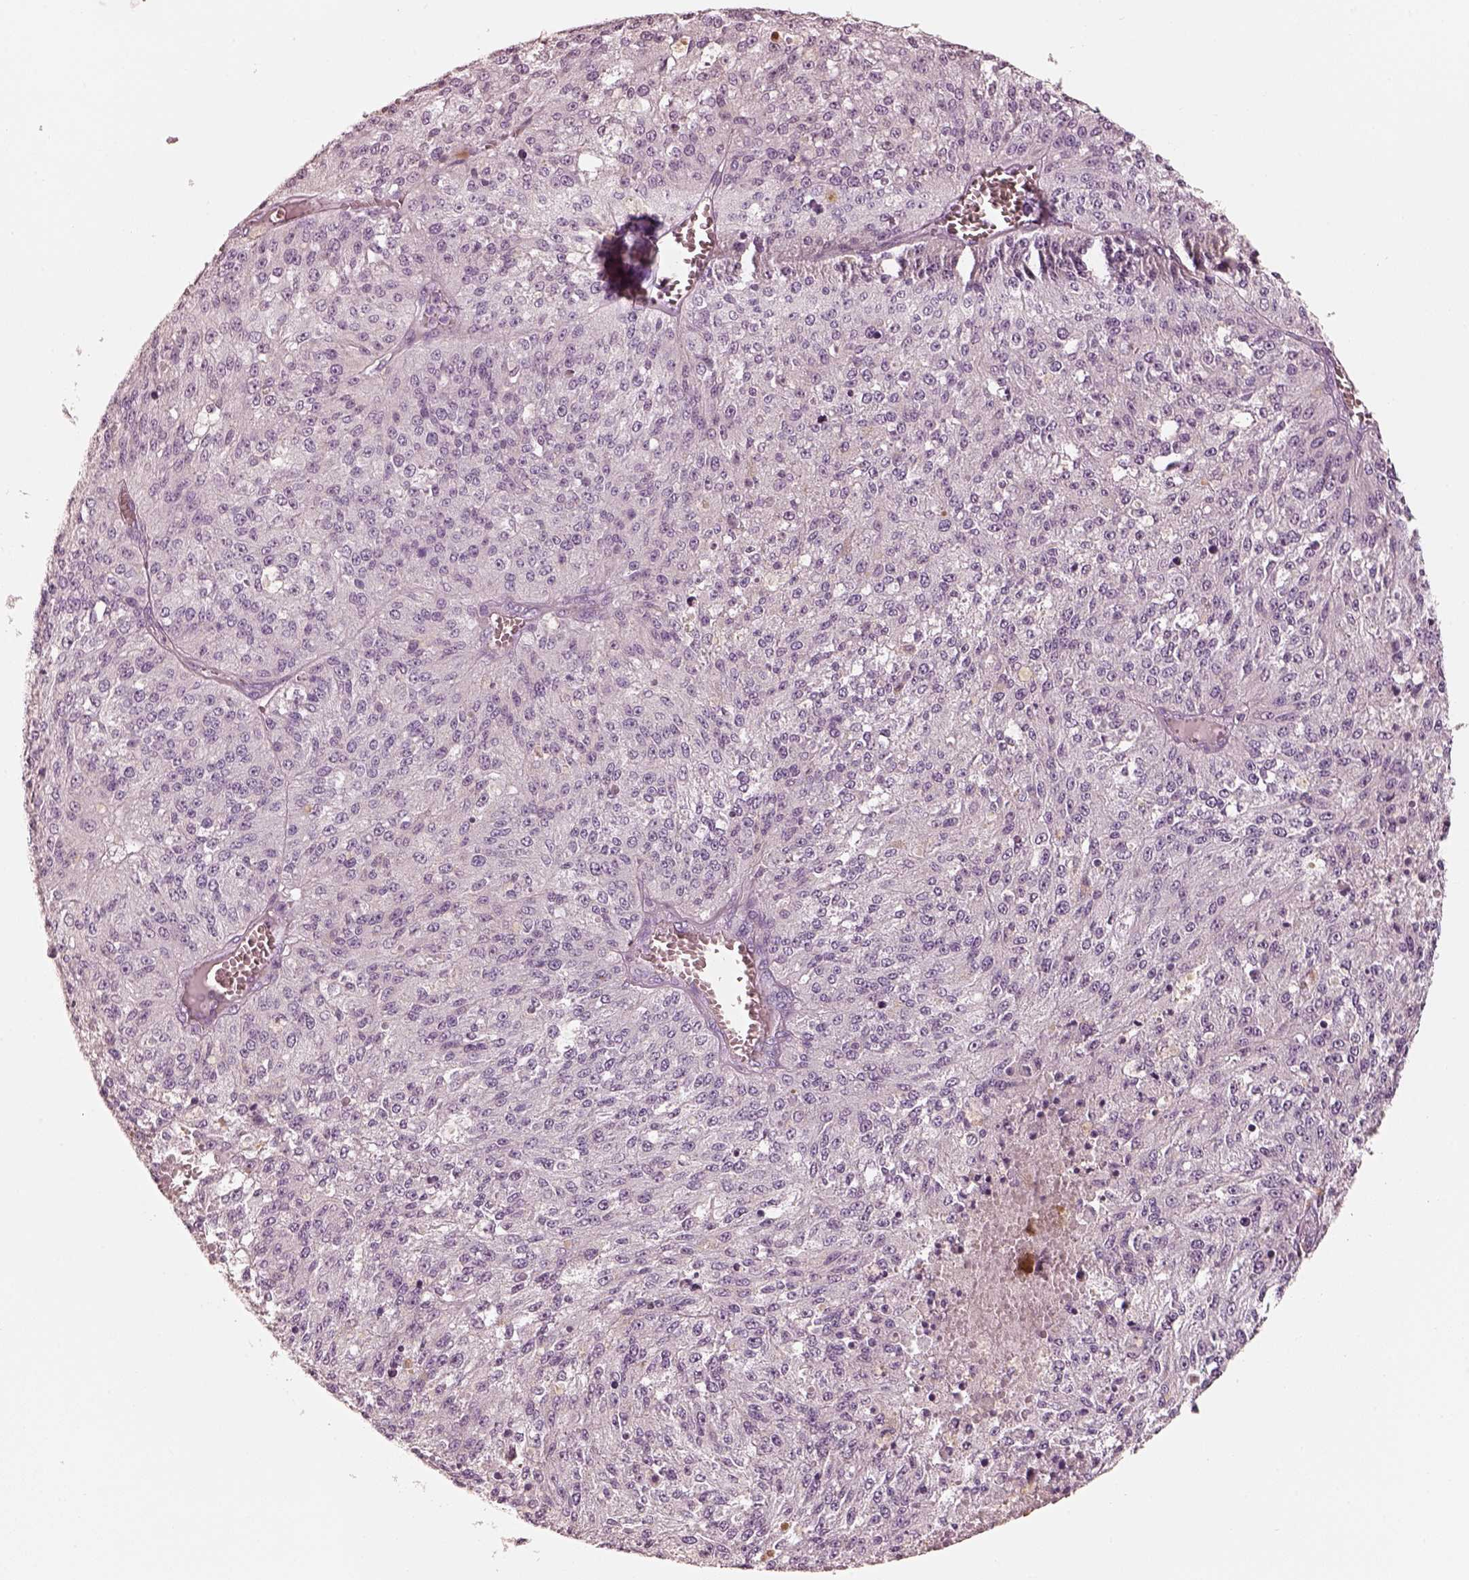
{"staining": {"intensity": "negative", "quantity": "none", "location": "none"}, "tissue": "melanoma", "cell_type": "Tumor cells", "image_type": "cancer", "snomed": [{"axis": "morphology", "description": "Malignant melanoma, Metastatic site"}, {"axis": "topography", "description": "Lymph node"}], "caption": "Tumor cells are negative for brown protein staining in malignant melanoma (metastatic site).", "gene": "R3HDML", "patient": {"sex": "female", "age": 64}}